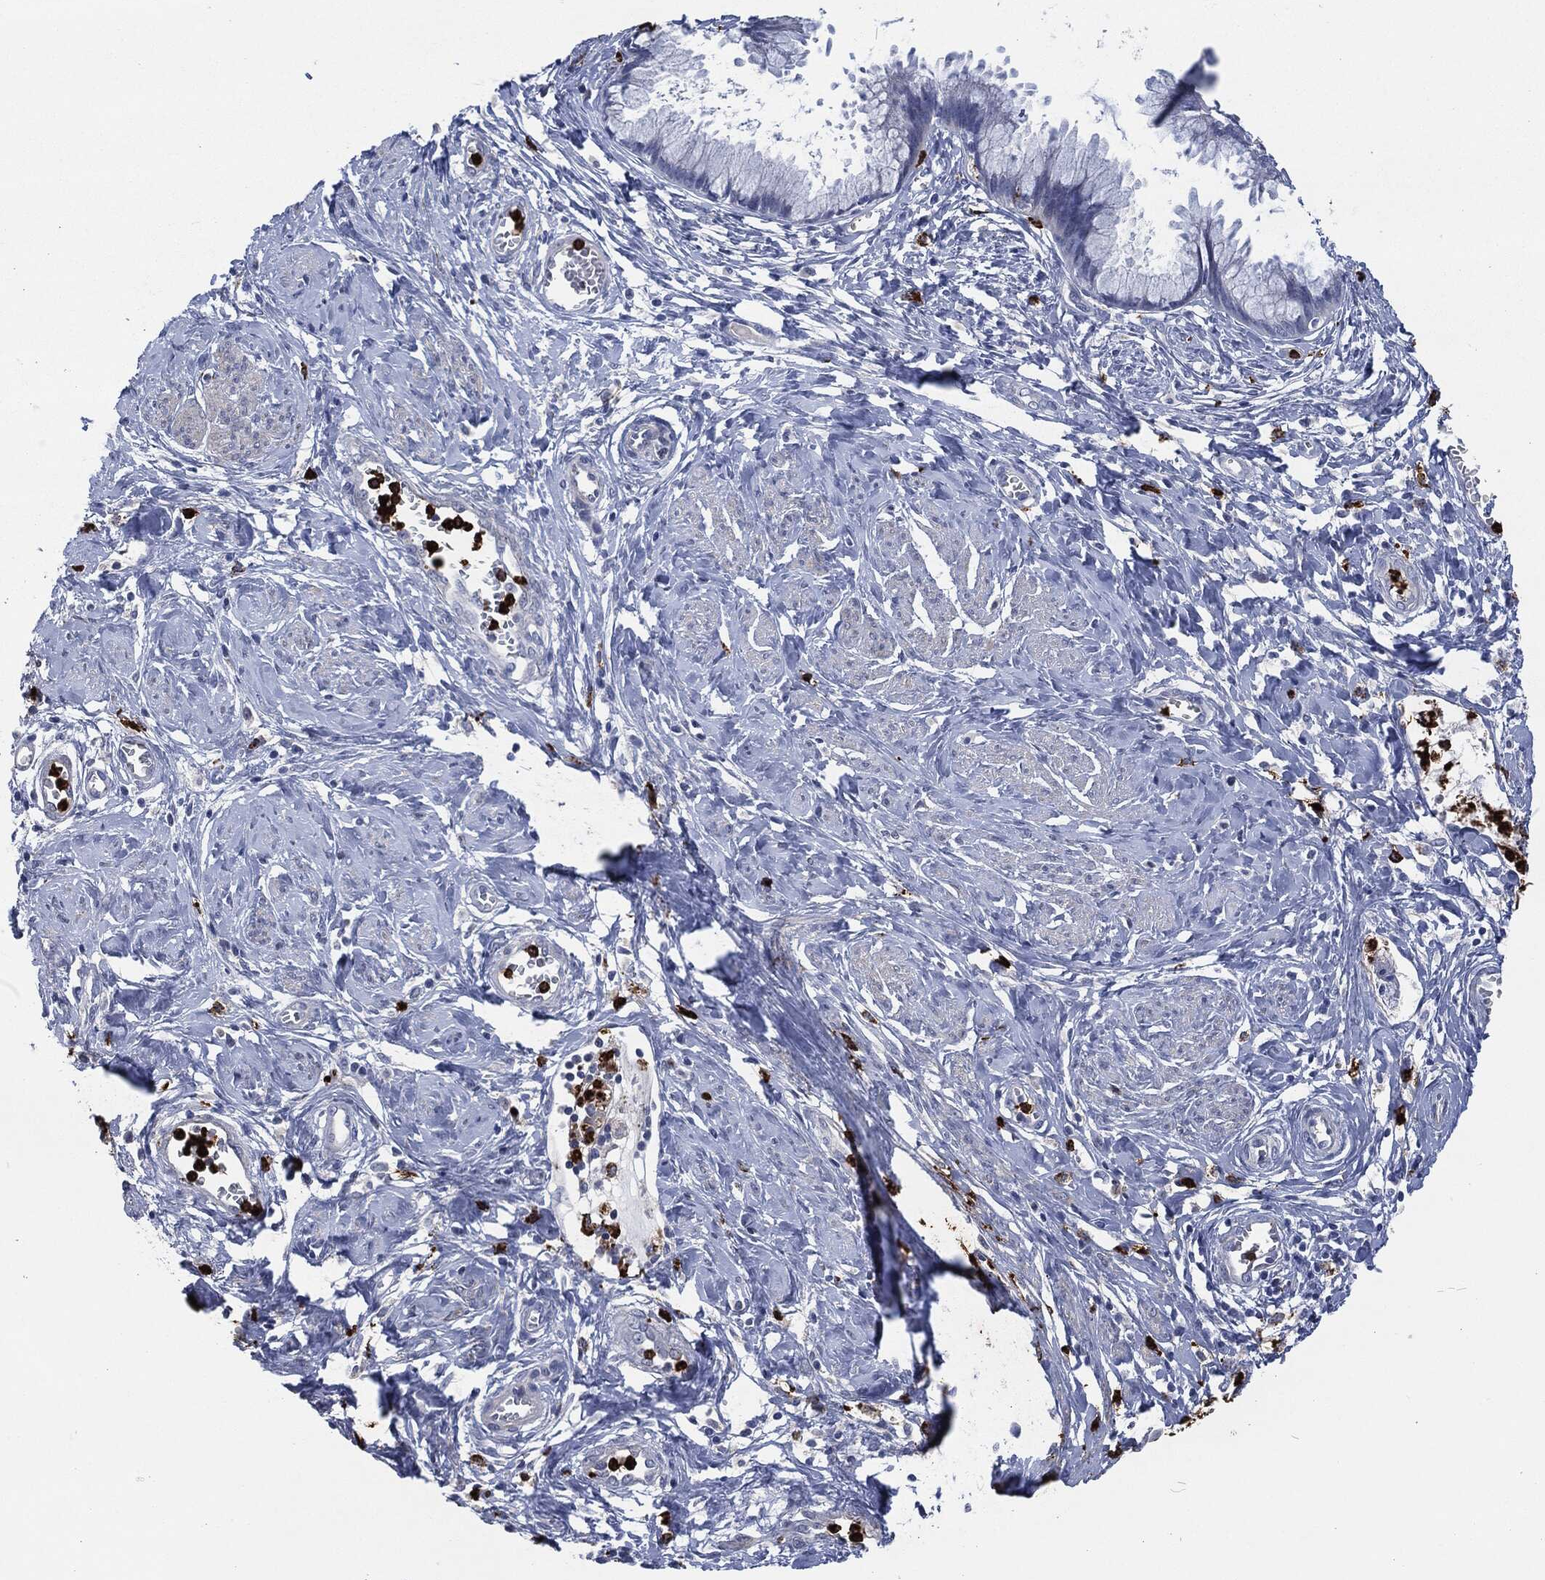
{"staining": {"intensity": "negative", "quantity": "none", "location": "none"}, "tissue": "cervical cancer", "cell_type": "Tumor cells", "image_type": "cancer", "snomed": [{"axis": "morphology", "description": "Adenocarcinoma, NOS"}, {"axis": "topography", "description": "Cervix"}], "caption": "Immunohistochemistry (IHC) of cervical cancer demonstrates no positivity in tumor cells.", "gene": "MPO", "patient": {"sex": "female", "age": 44}}